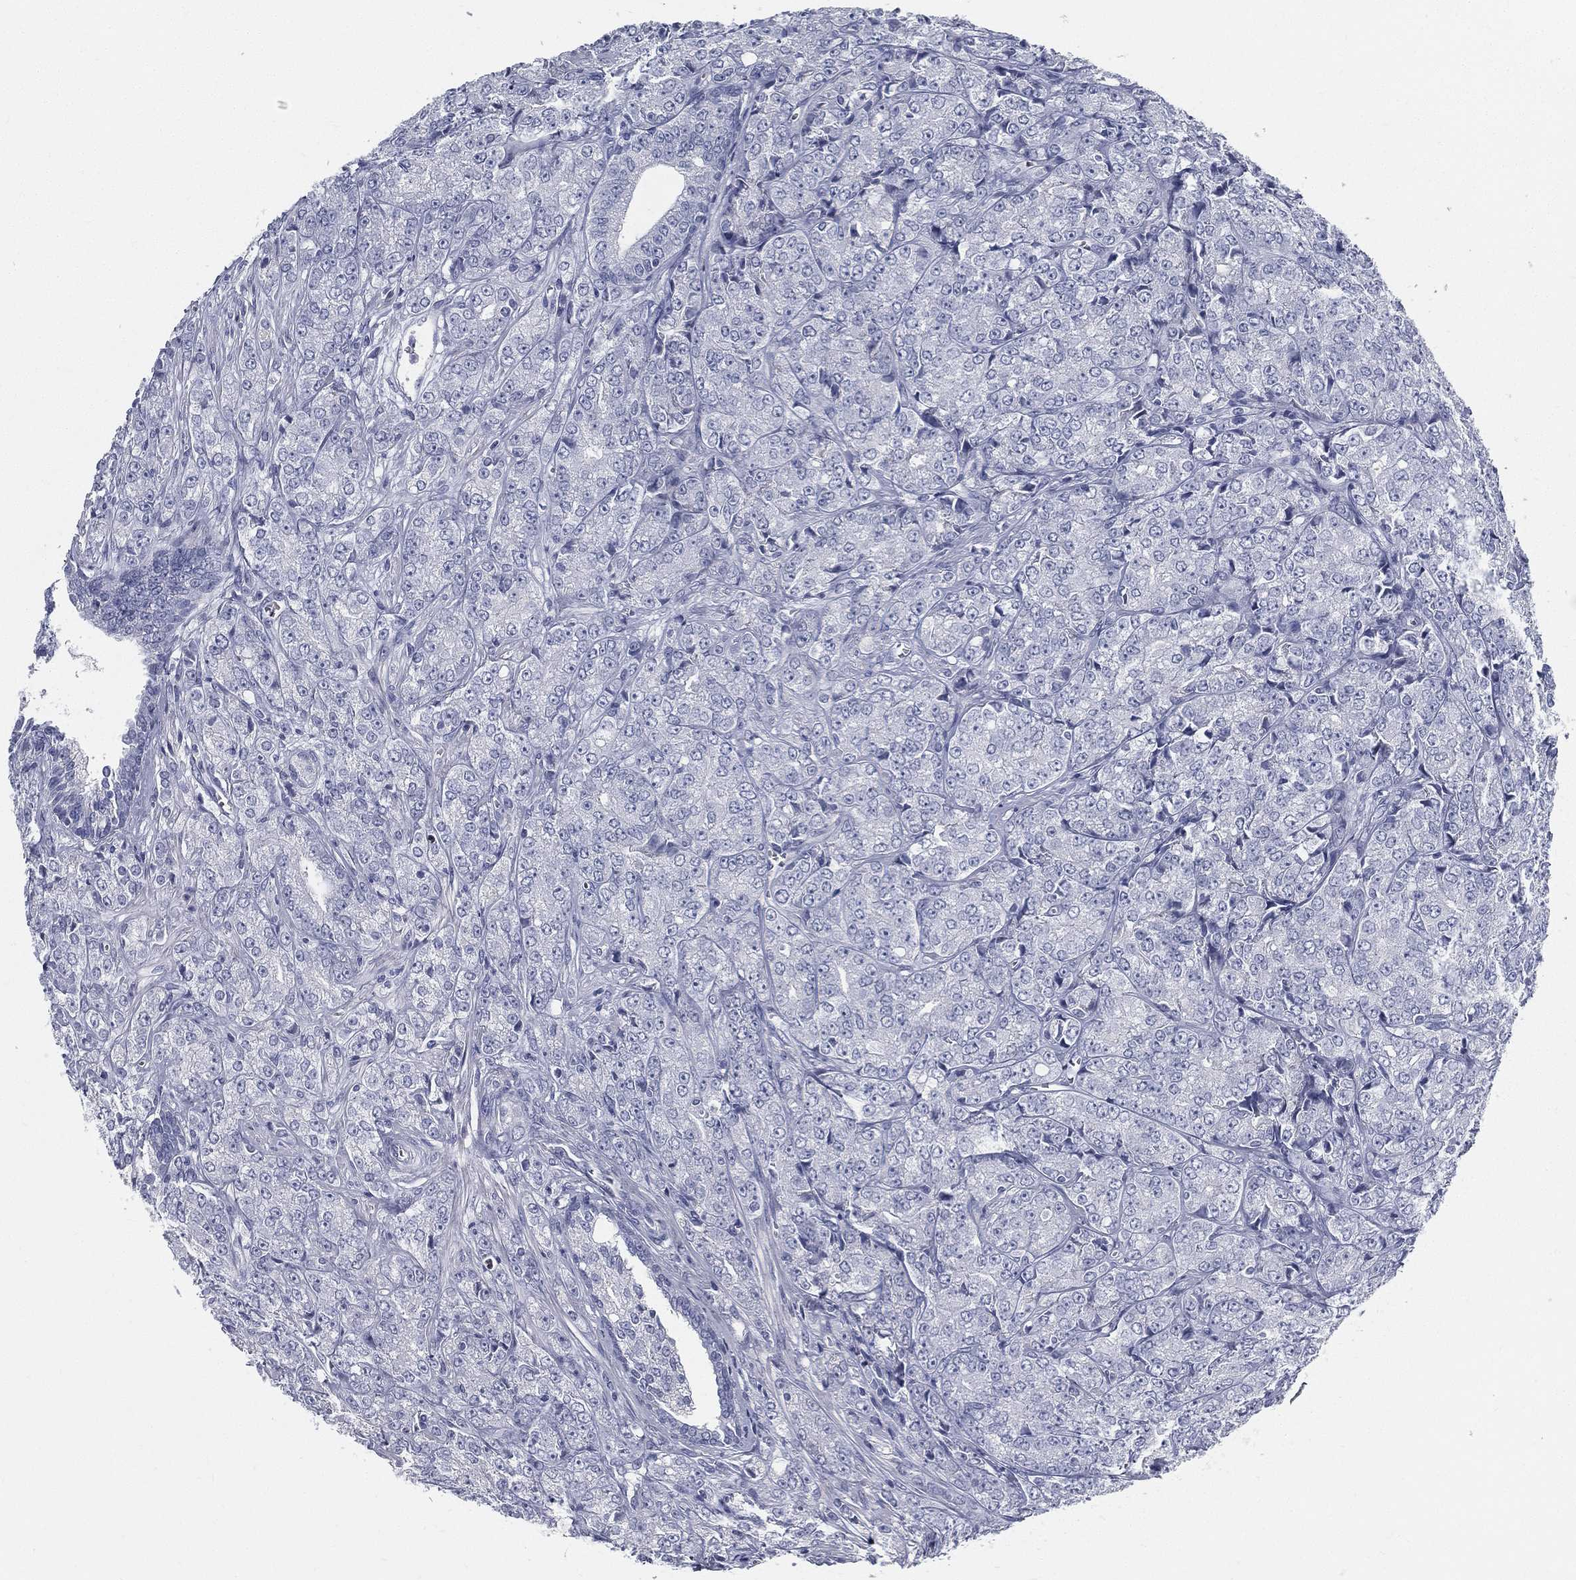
{"staining": {"intensity": "negative", "quantity": "none", "location": "none"}, "tissue": "prostate cancer", "cell_type": "Tumor cells", "image_type": "cancer", "snomed": [{"axis": "morphology", "description": "Adenocarcinoma, NOS"}, {"axis": "topography", "description": "Prostate and seminal vesicle, NOS"}, {"axis": "topography", "description": "Prostate"}], "caption": "This is a histopathology image of IHC staining of adenocarcinoma (prostate), which shows no staining in tumor cells. Nuclei are stained in blue.", "gene": "SPPL2C", "patient": {"sex": "male", "age": 68}}